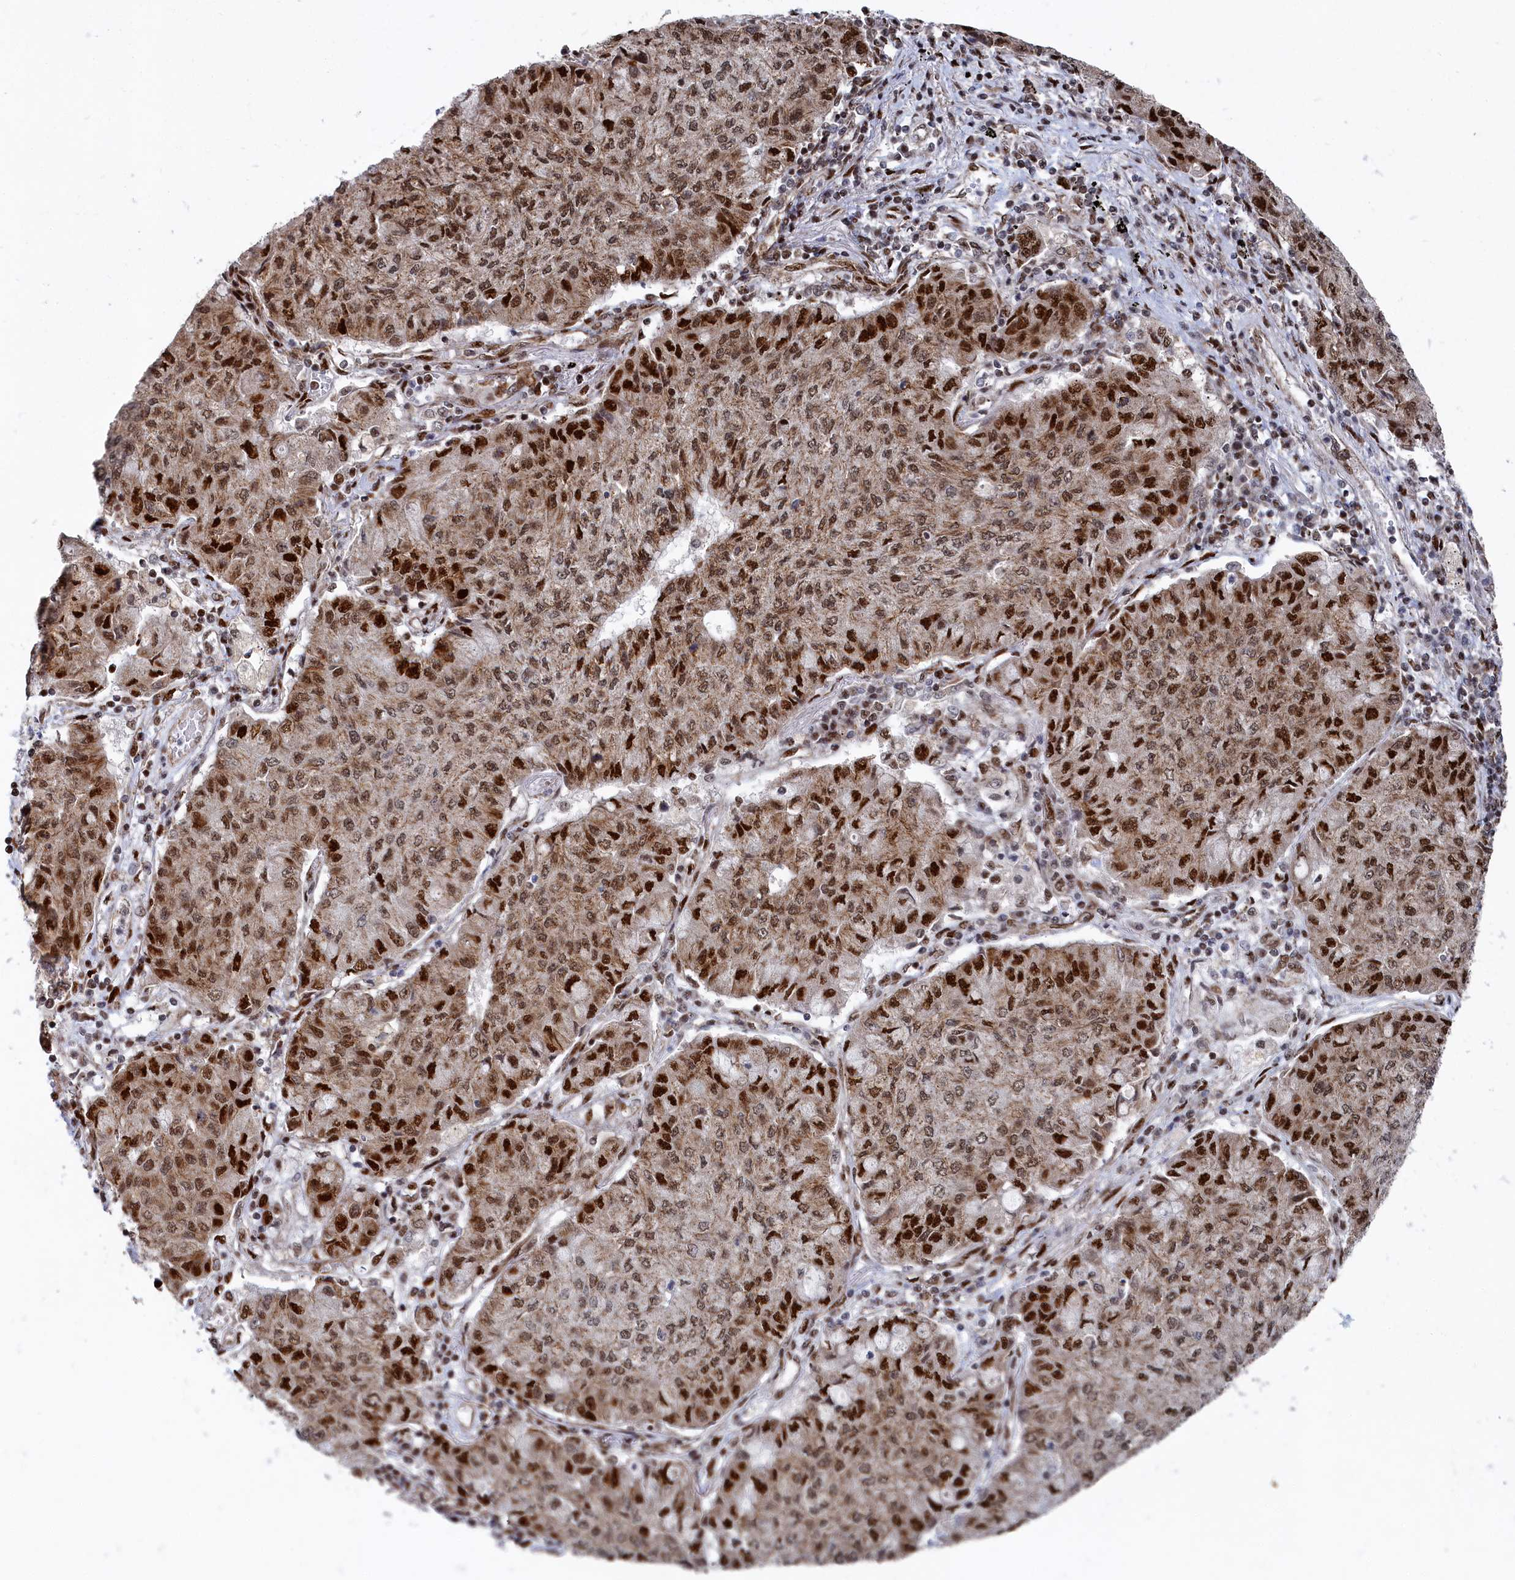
{"staining": {"intensity": "strong", "quantity": ">75%", "location": "cytoplasmic/membranous,nuclear"}, "tissue": "lung cancer", "cell_type": "Tumor cells", "image_type": "cancer", "snomed": [{"axis": "morphology", "description": "Squamous cell carcinoma, NOS"}, {"axis": "topography", "description": "Lung"}], "caption": "Lung cancer stained with a brown dye exhibits strong cytoplasmic/membranous and nuclear positive staining in approximately >75% of tumor cells.", "gene": "BUB3", "patient": {"sex": "male", "age": 74}}